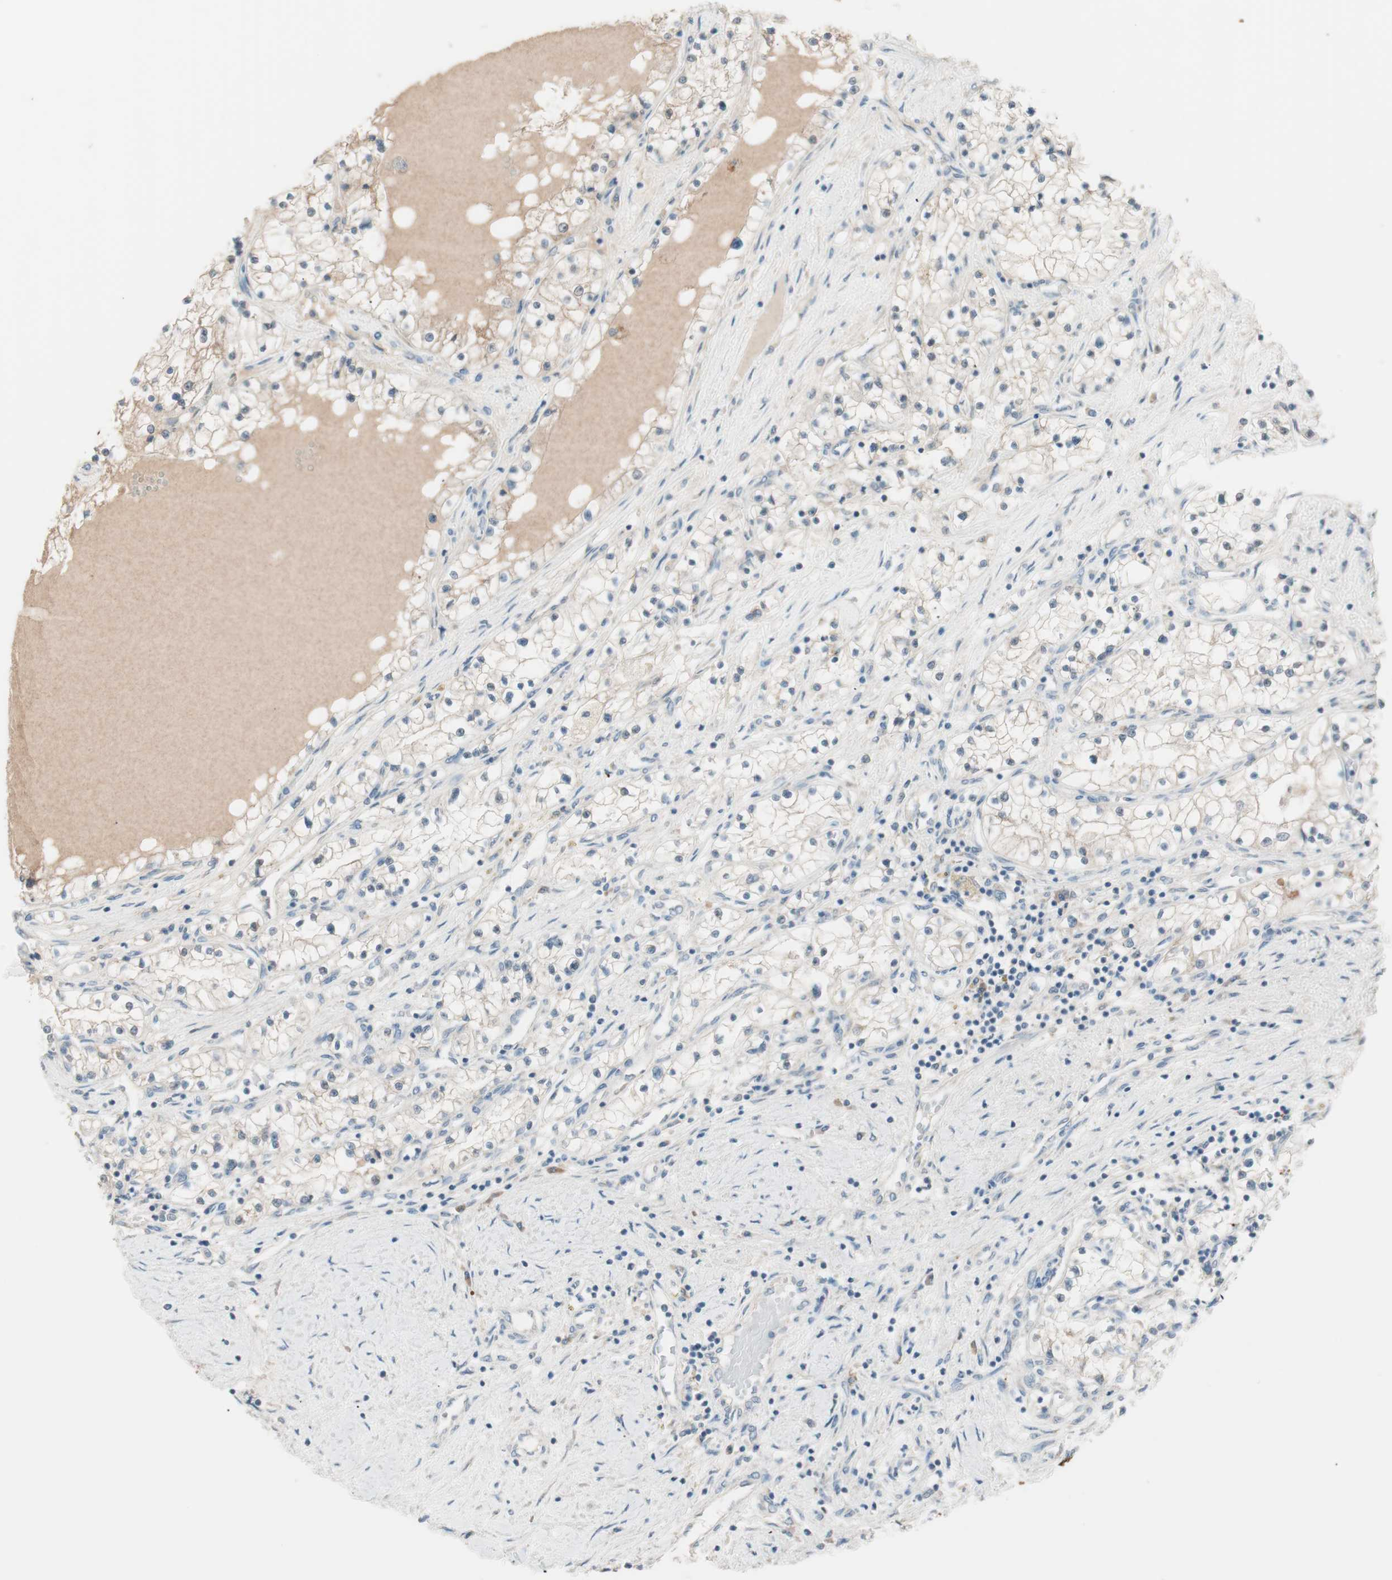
{"staining": {"intensity": "negative", "quantity": "none", "location": "none"}, "tissue": "renal cancer", "cell_type": "Tumor cells", "image_type": "cancer", "snomed": [{"axis": "morphology", "description": "Adenocarcinoma, NOS"}, {"axis": "topography", "description": "Kidney"}], "caption": "Immunohistochemistry (IHC) photomicrograph of renal adenocarcinoma stained for a protein (brown), which demonstrates no staining in tumor cells.", "gene": "KHK", "patient": {"sex": "male", "age": 68}}